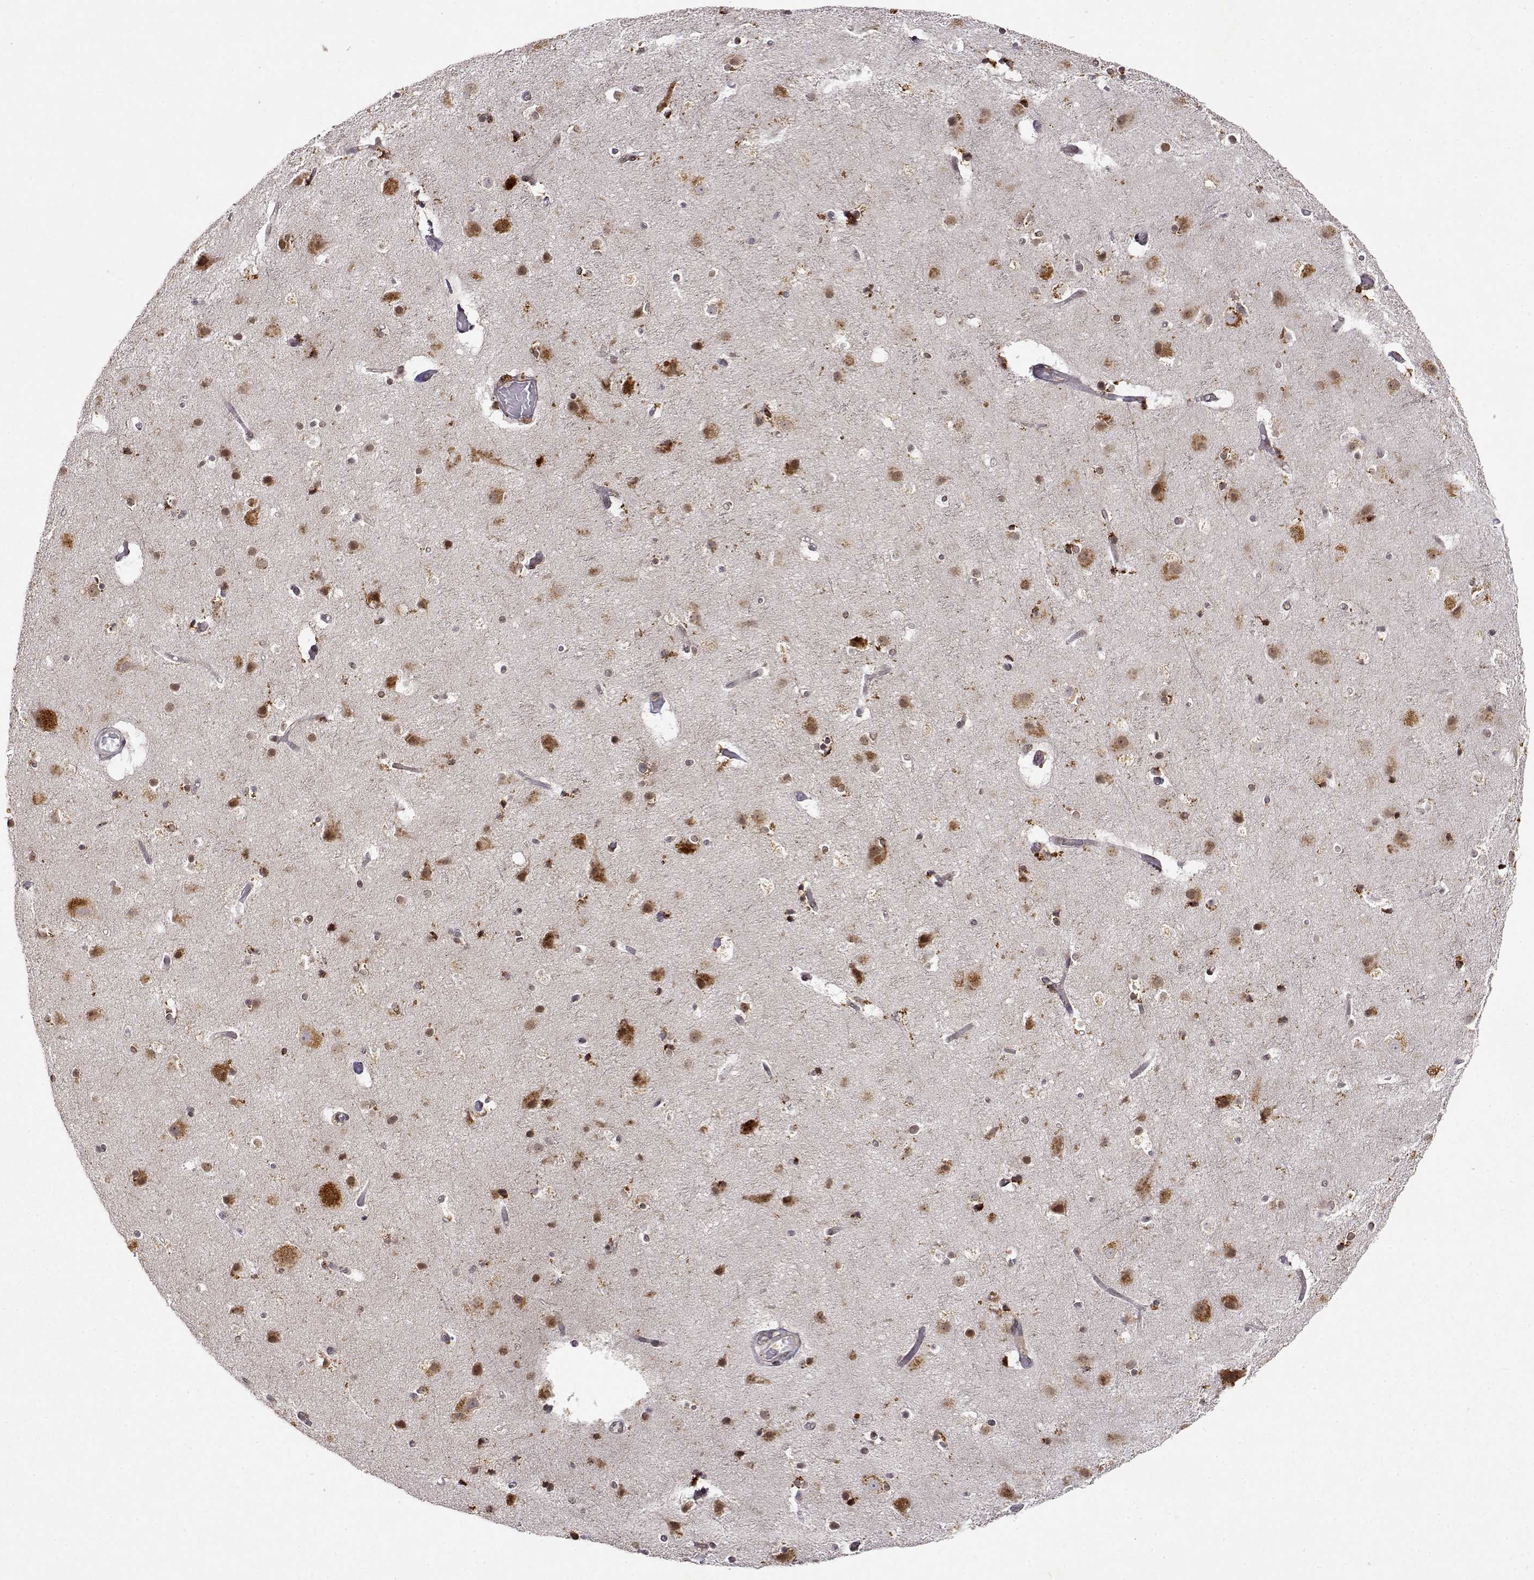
{"staining": {"intensity": "negative", "quantity": "none", "location": "none"}, "tissue": "cerebral cortex", "cell_type": "Endothelial cells", "image_type": "normal", "snomed": [{"axis": "morphology", "description": "Normal tissue, NOS"}, {"axis": "topography", "description": "Cerebral cortex"}], "caption": "DAB immunohistochemical staining of normal human cerebral cortex shows no significant positivity in endothelial cells.", "gene": "RNF13", "patient": {"sex": "female", "age": 52}}